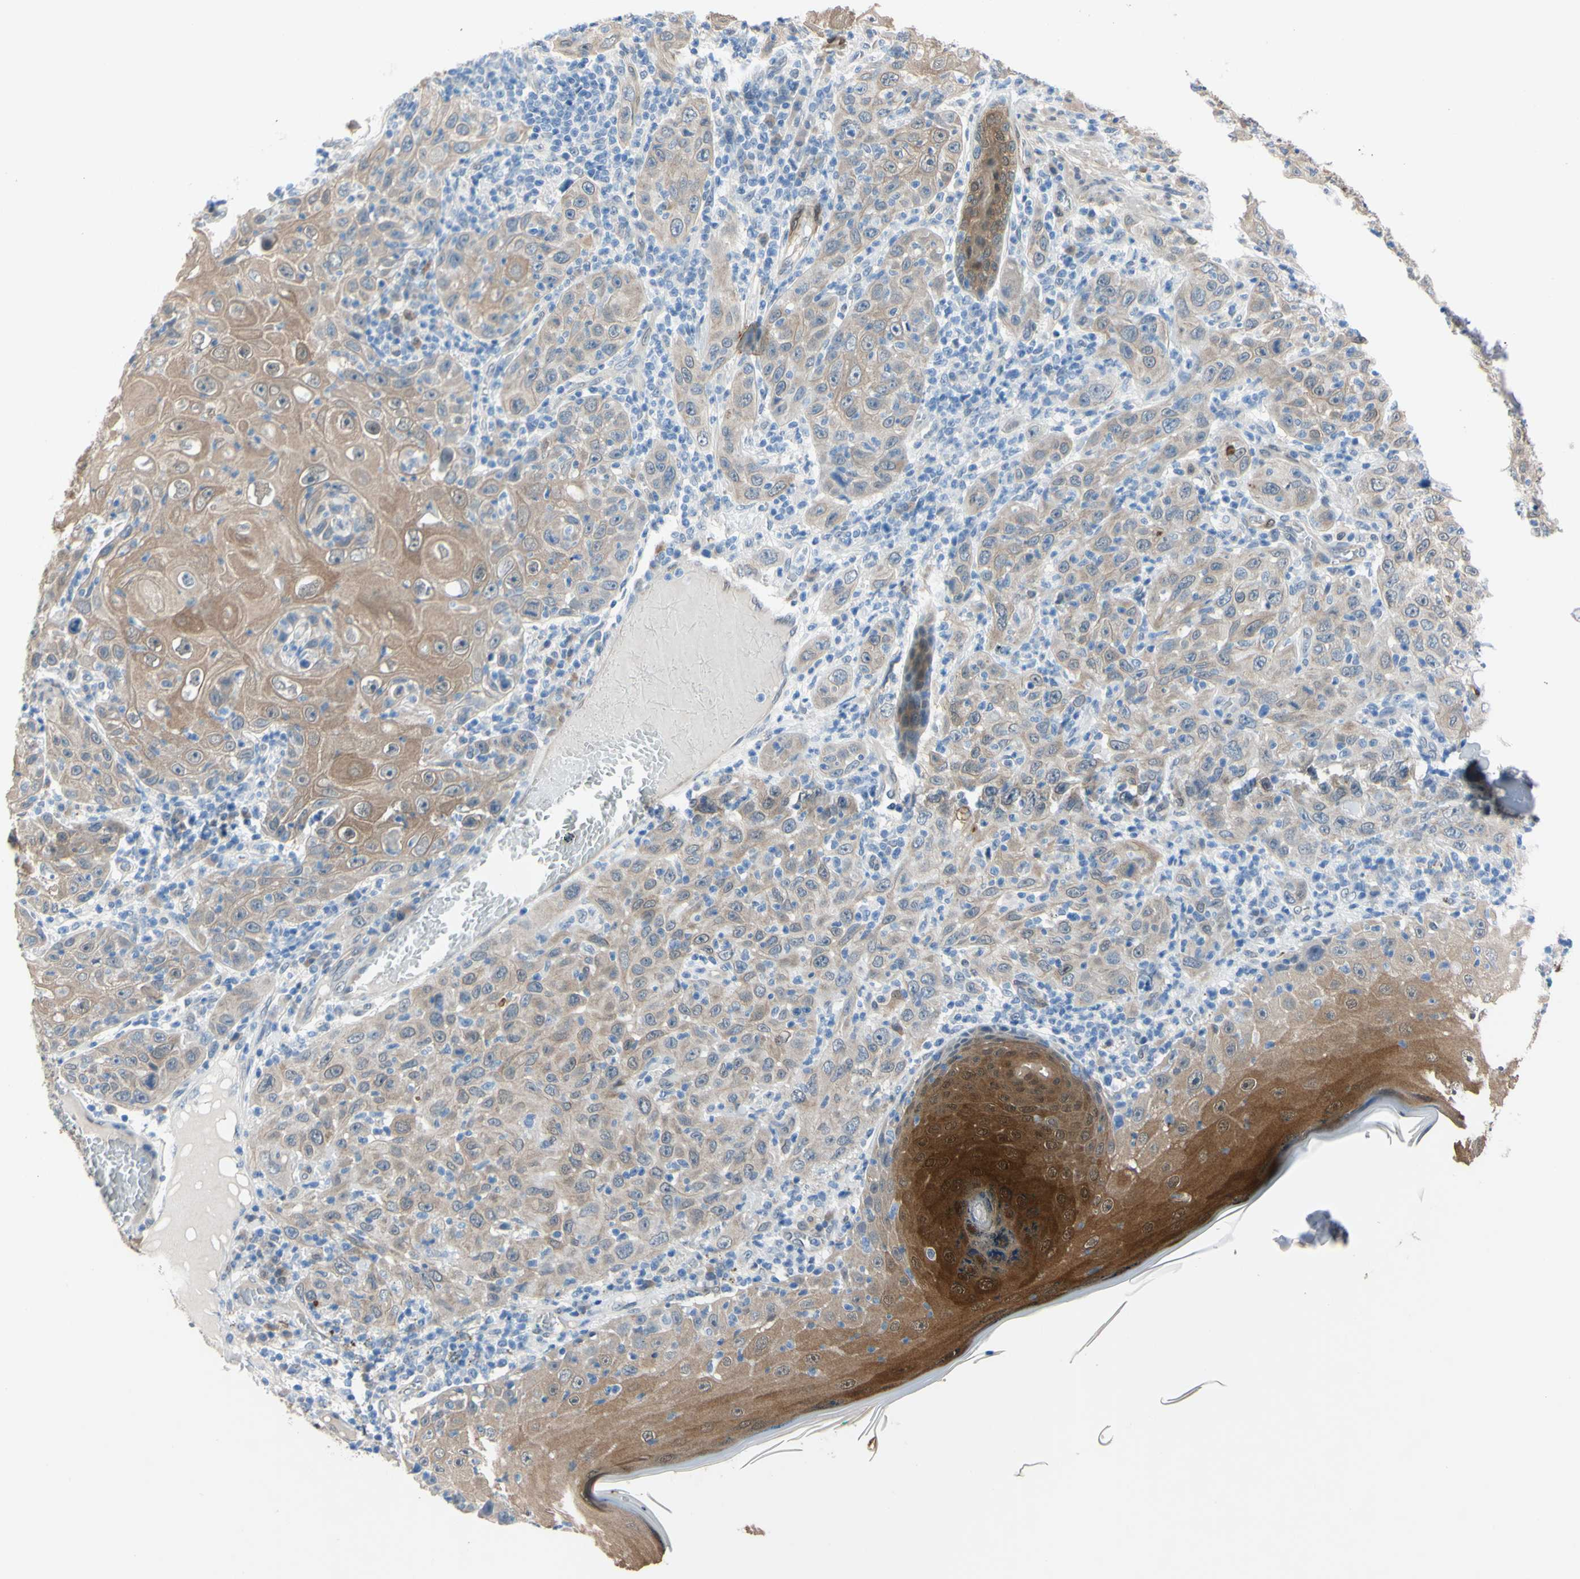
{"staining": {"intensity": "moderate", "quantity": "25%-75%", "location": "cytoplasmic/membranous,nuclear"}, "tissue": "skin cancer", "cell_type": "Tumor cells", "image_type": "cancer", "snomed": [{"axis": "morphology", "description": "Squamous cell carcinoma, NOS"}, {"axis": "topography", "description": "Skin"}], "caption": "Protein analysis of skin cancer (squamous cell carcinoma) tissue demonstrates moderate cytoplasmic/membranous and nuclear positivity in approximately 25%-75% of tumor cells. (DAB (3,3'-diaminobenzidine) = brown stain, brightfield microscopy at high magnification).", "gene": "NOL3", "patient": {"sex": "female", "age": 88}}